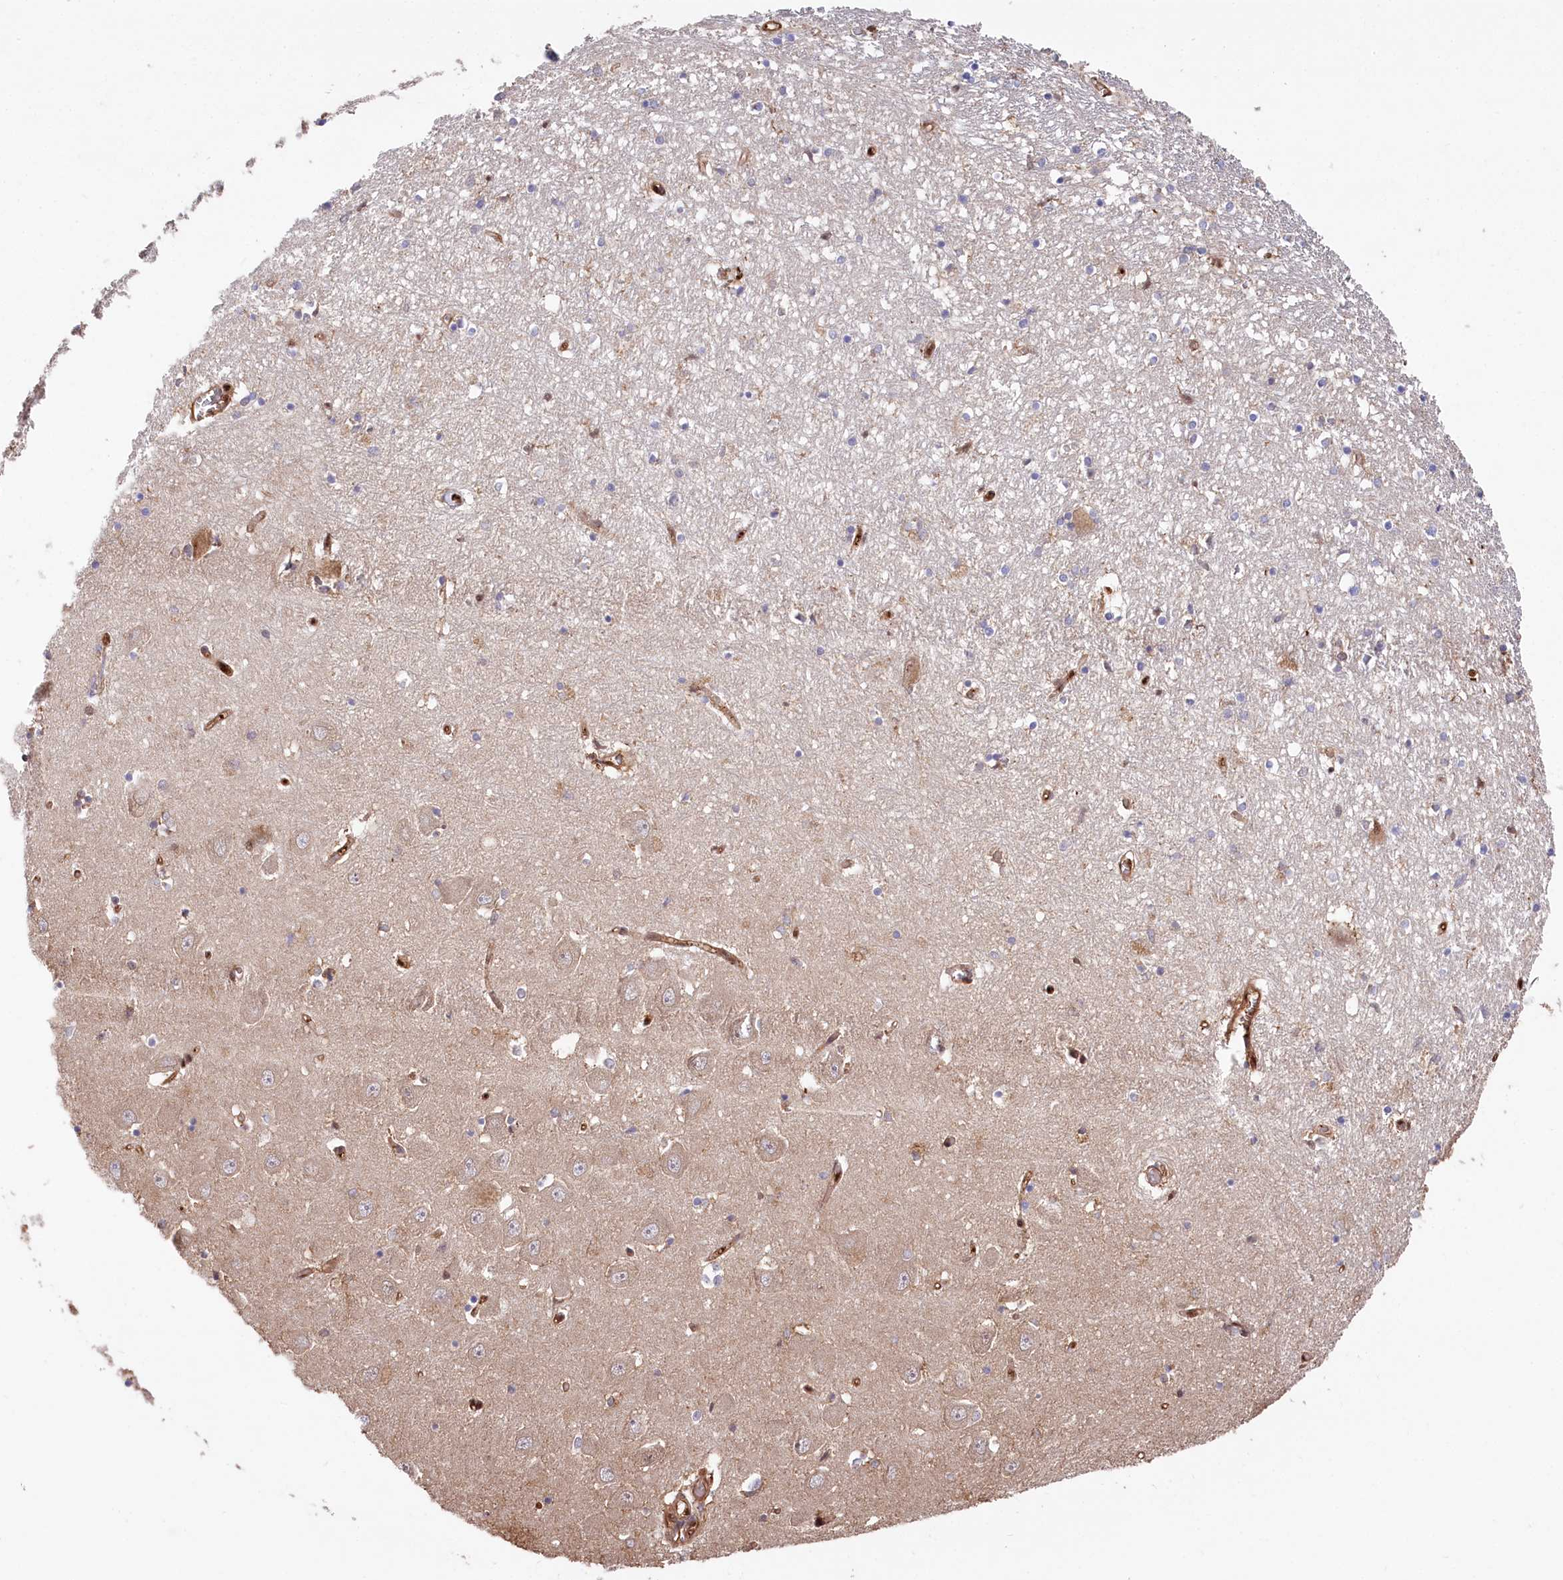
{"staining": {"intensity": "weak", "quantity": "<25%", "location": "cytoplasmic/membranous"}, "tissue": "hippocampus", "cell_type": "Glial cells", "image_type": "normal", "snomed": [{"axis": "morphology", "description": "Normal tissue, NOS"}, {"axis": "topography", "description": "Hippocampus"}], "caption": "The micrograph reveals no staining of glial cells in unremarkable hippocampus. (DAB immunohistochemistry with hematoxylin counter stain).", "gene": "LSG1", "patient": {"sex": "male", "age": 70}}